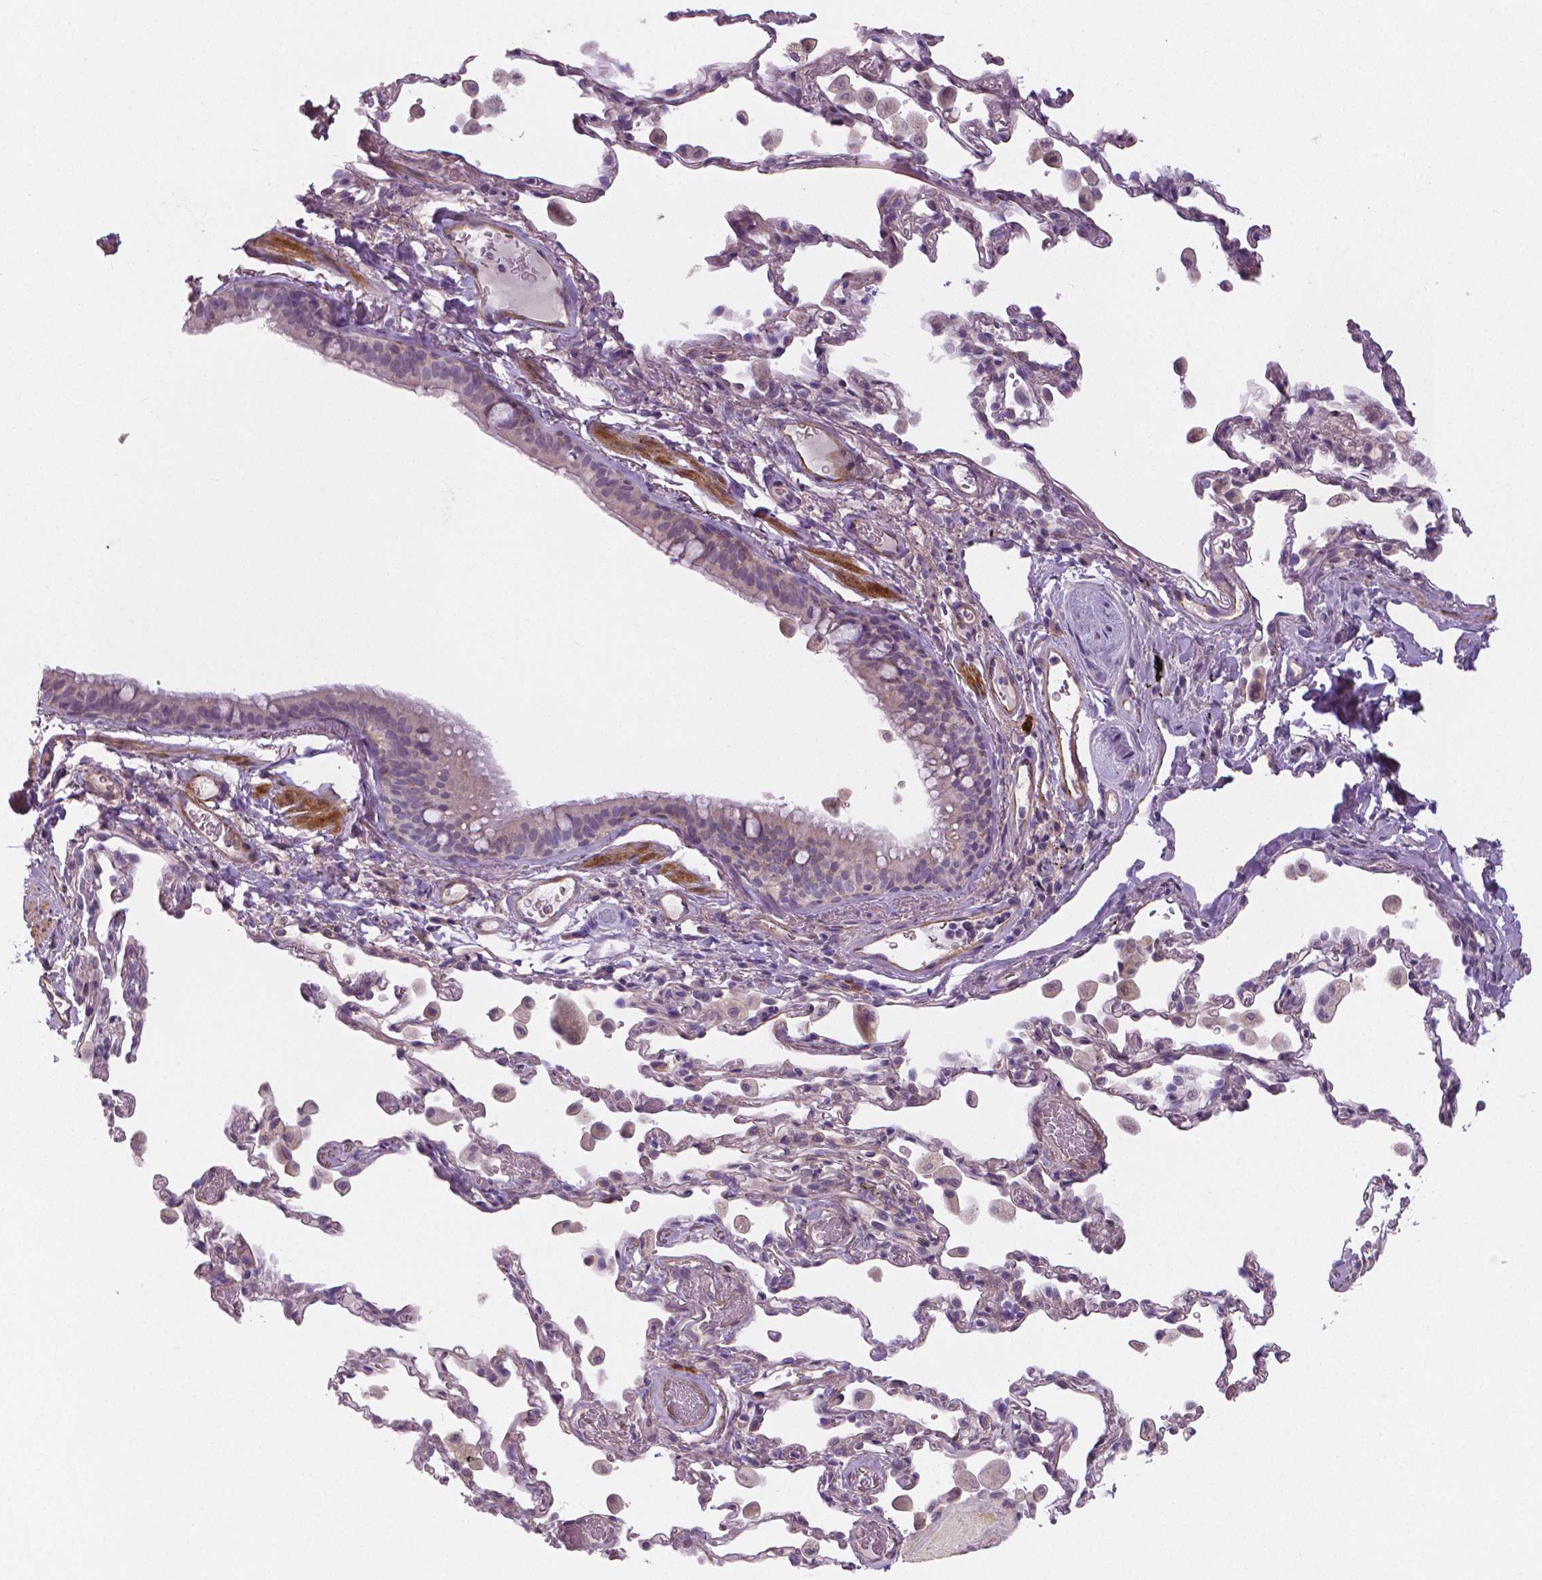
{"staining": {"intensity": "negative", "quantity": "none", "location": "none"}, "tissue": "bronchus", "cell_type": "Respiratory epithelial cells", "image_type": "normal", "snomed": [{"axis": "morphology", "description": "Normal tissue, NOS"}, {"axis": "topography", "description": "Bronchus"}, {"axis": "topography", "description": "Lung"}], "caption": "The micrograph exhibits no staining of respiratory epithelial cells in benign bronchus.", "gene": "FLT1", "patient": {"sex": "male", "age": 54}}